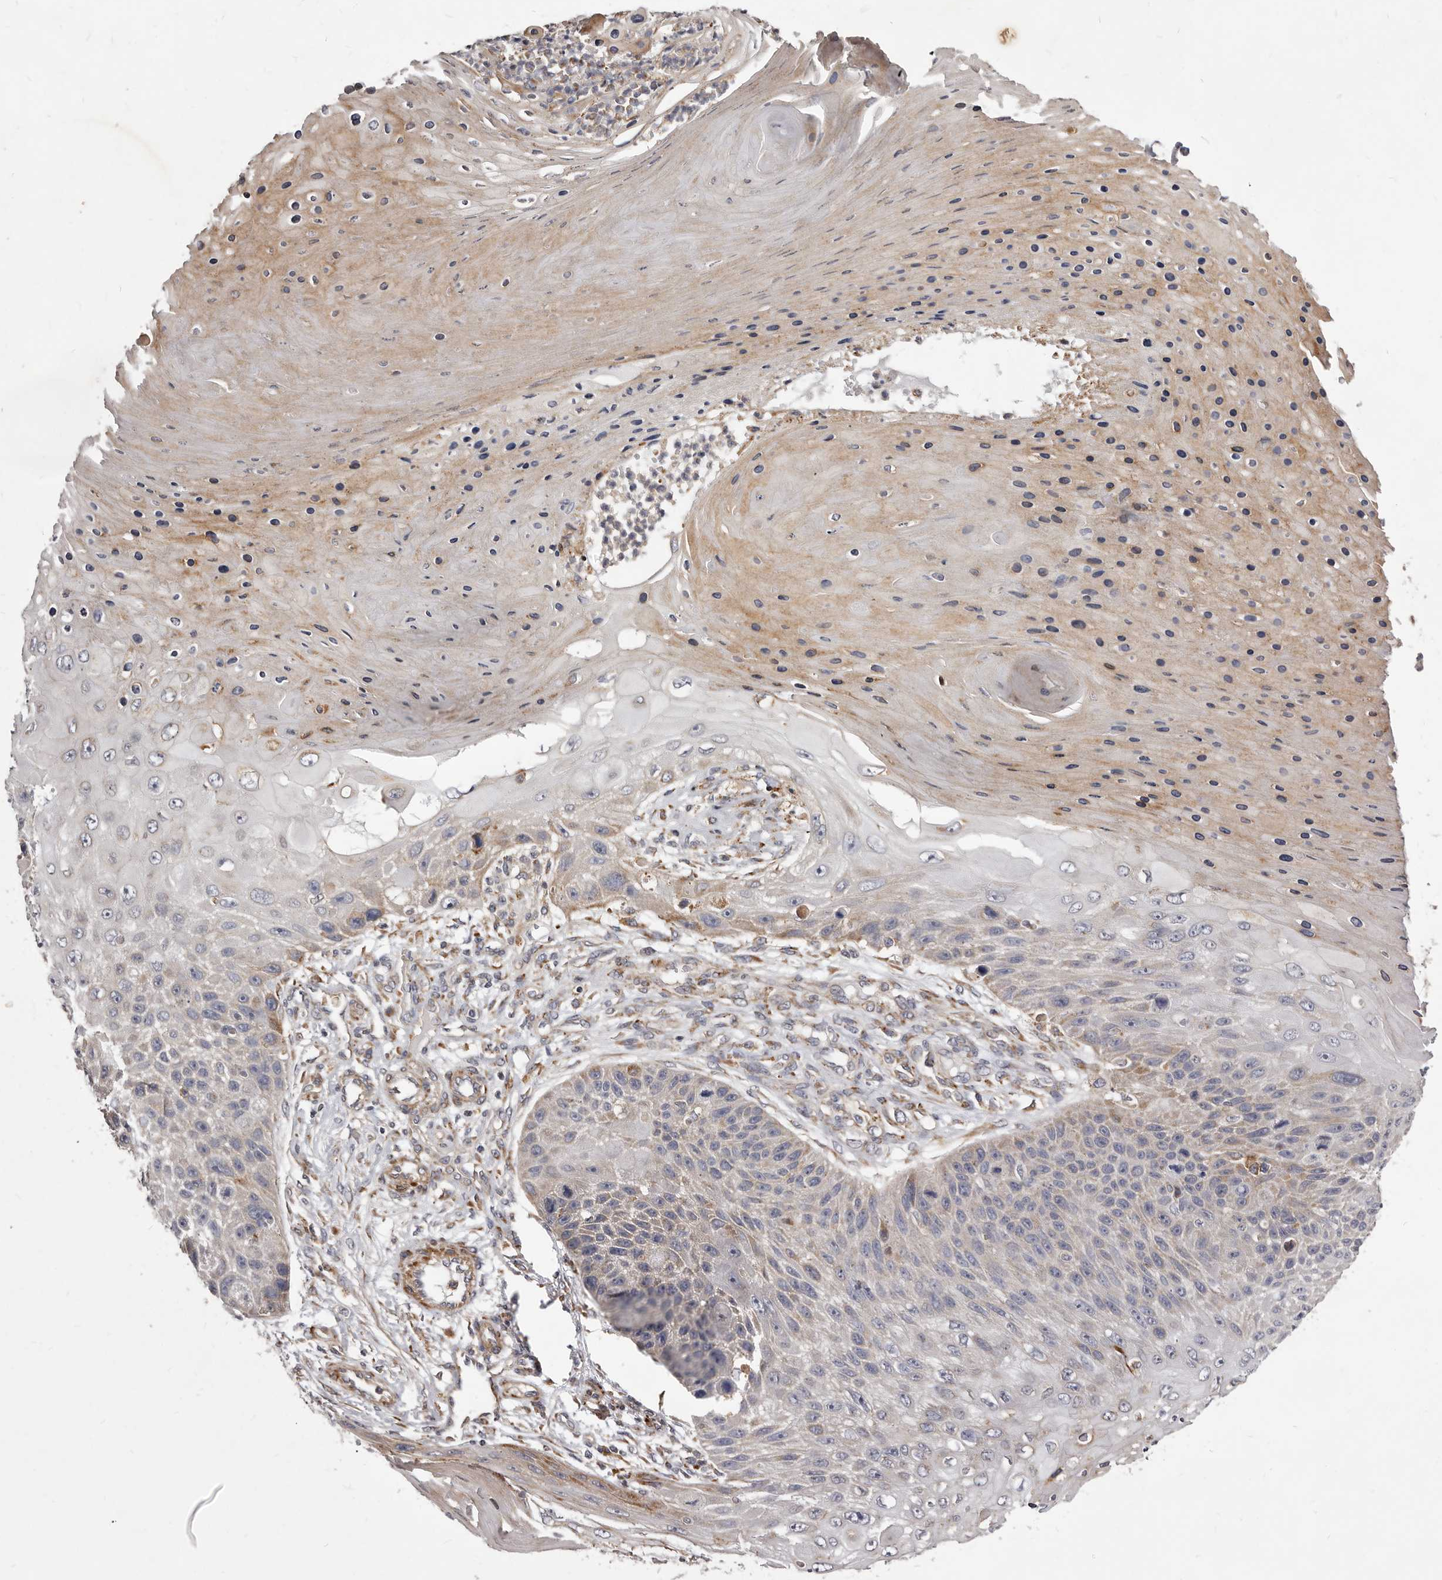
{"staining": {"intensity": "negative", "quantity": "none", "location": "none"}, "tissue": "skin cancer", "cell_type": "Tumor cells", "image_type": "cancer", "snomed": [{"axis": "morphology", "description": "Squamous cell carcinoma, NOS"}, {"axis": "topography", "description": "Skin"}], "caption": "This histopathology image is of skin cancer (squamous cell carcinoma) stained with IHC to label a protein in brown with the nuclei are counter-stained blue. There is no positivity in tumor cells. Nuclei are stained in blue.", "gene": "ALPK1", "patient": {"sex": "female", "age": 88}}